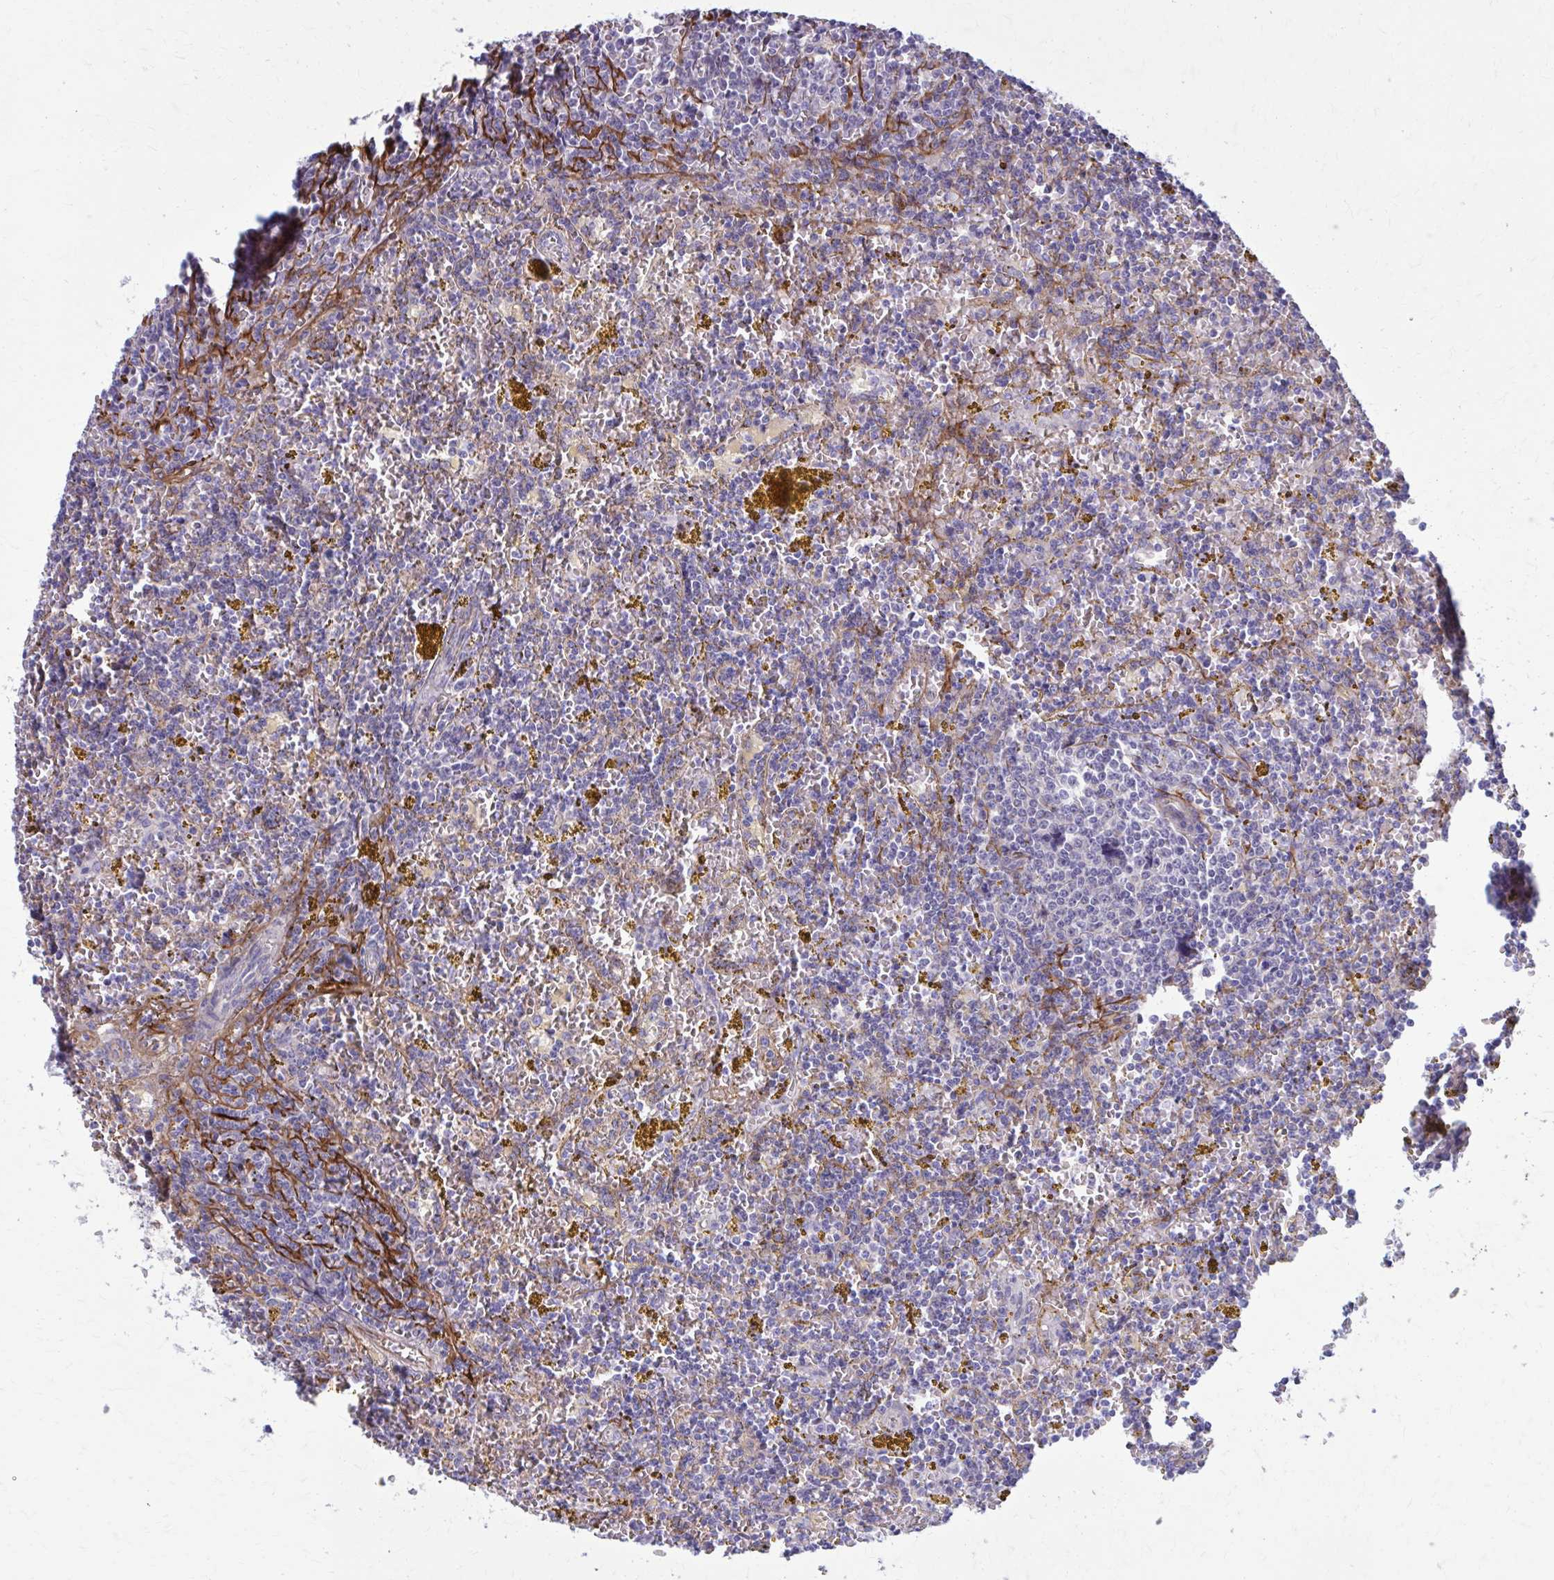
{"staining": {"intensity": "negative", "quantity": "none", "location": "none"}, "tissue": "lymphoma", "cell_type": "Tumor cells", "image_type": "cancer", "snomed": [{"axis": "morphology", "description": "Malignant lymphoma, non-Hodgkin's type, Low grade"}, {"axis": "topography", "description": "Spleen"}, {"axis": "topography", "description": "Lymph node"}], "caption": "A micrograph of human lymphoma is negative for staining in tumor cells.", "gene": "ZDHHC7", "patient": {"sex": "female", "age": 66}}